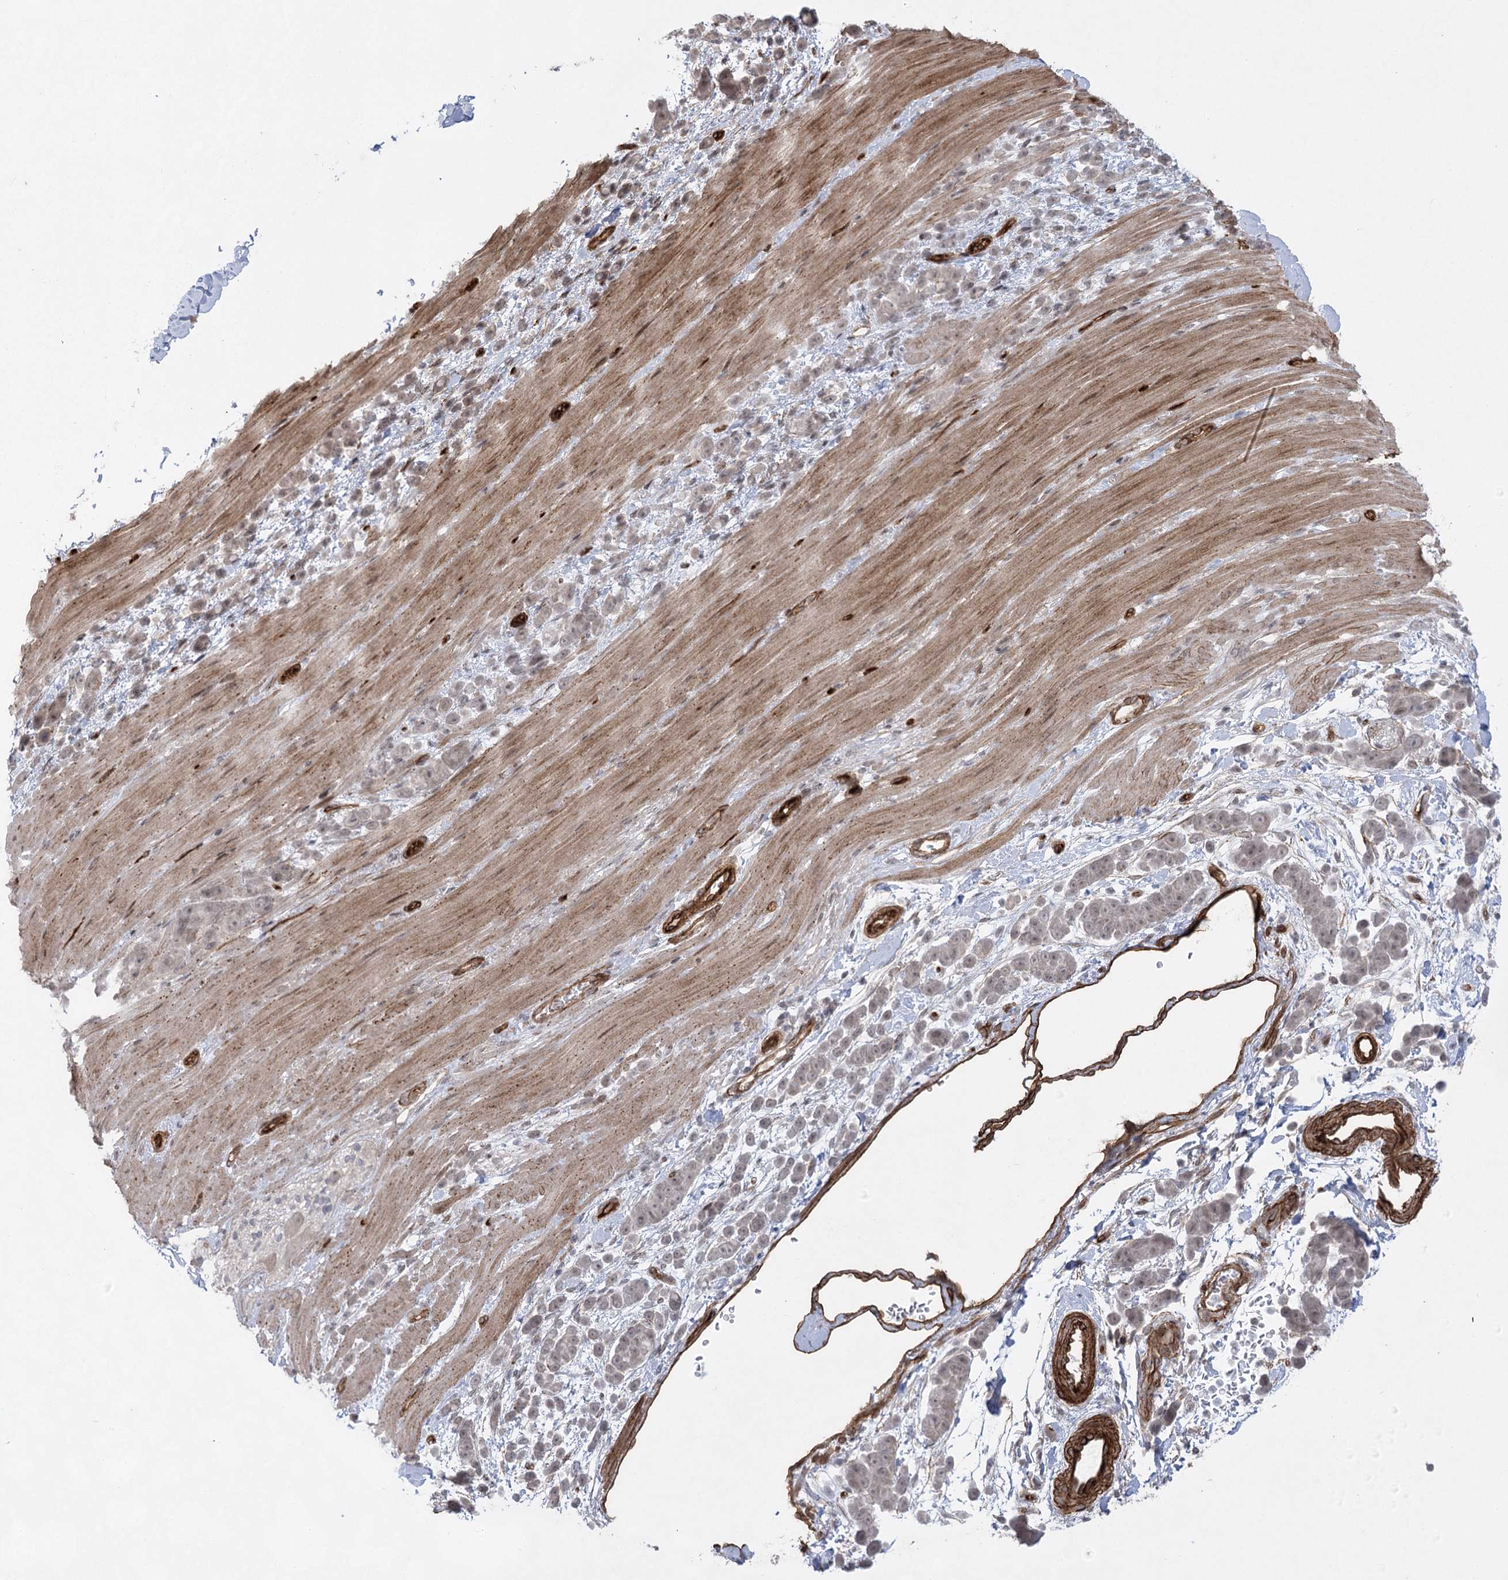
{"staining": {"intensity": "weak", "quantity": "25%-75%", "location": "nuclear"}, "tissue": "pancreatic cancer", "cell_type": "Tumor cells", "image_type": "cancer", "snomed": [{"axis": "morphology", "description": "Normal tissue, NOS"}, {"axis": "morphology", "description": "Adenocarcinoma, NOS"}, {"axis": "topography", "description": "Pancreas"}], "caption": "Pancreatic cancer (adenocarcinoma) stained with a protein marker reveals weak staining in tumor cells.", "gene": "AMTN", "patient": {"sex": "female", "age": 64}}